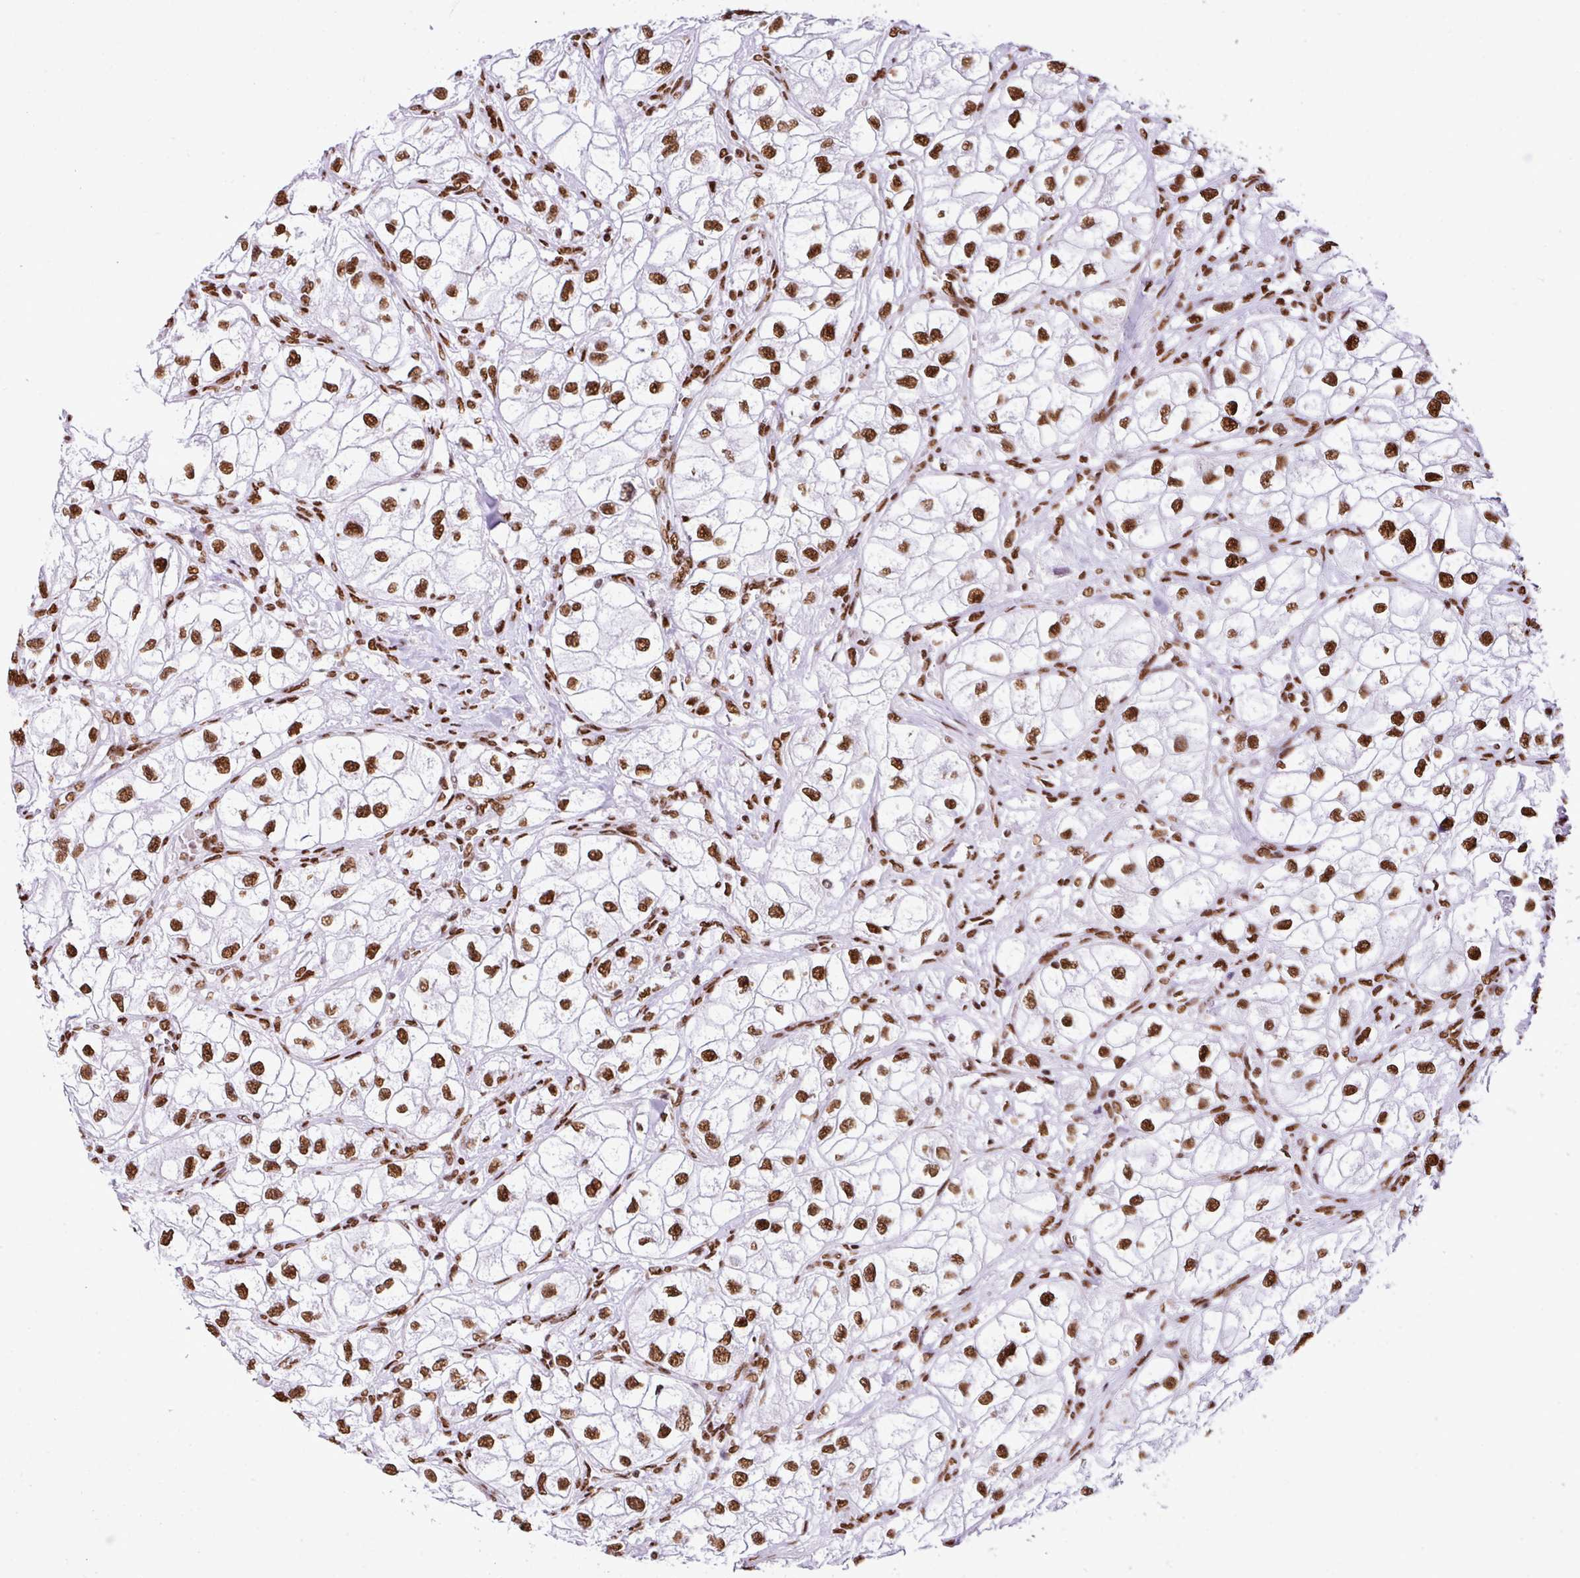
{"staining": {"intensity": "moderate", "quantity": ">75%", "location": "nuclear"}, "tissue": "renal cancer", "cell_type": "Tumor cells", "image_type": "cancer", "snomed": [{"axis": "morphology", "description": "Adenocarcinoma, NOS"}, {"axis": "topography", "description": "Kidney"}], "caption": "Immunohistochemical staining of adenocarcinoma (renal) displays moderate nuclear protein staining in about >75% of tumor cells.", "gene": "RARG", "patient": {"sex": "male", "age": 59}}